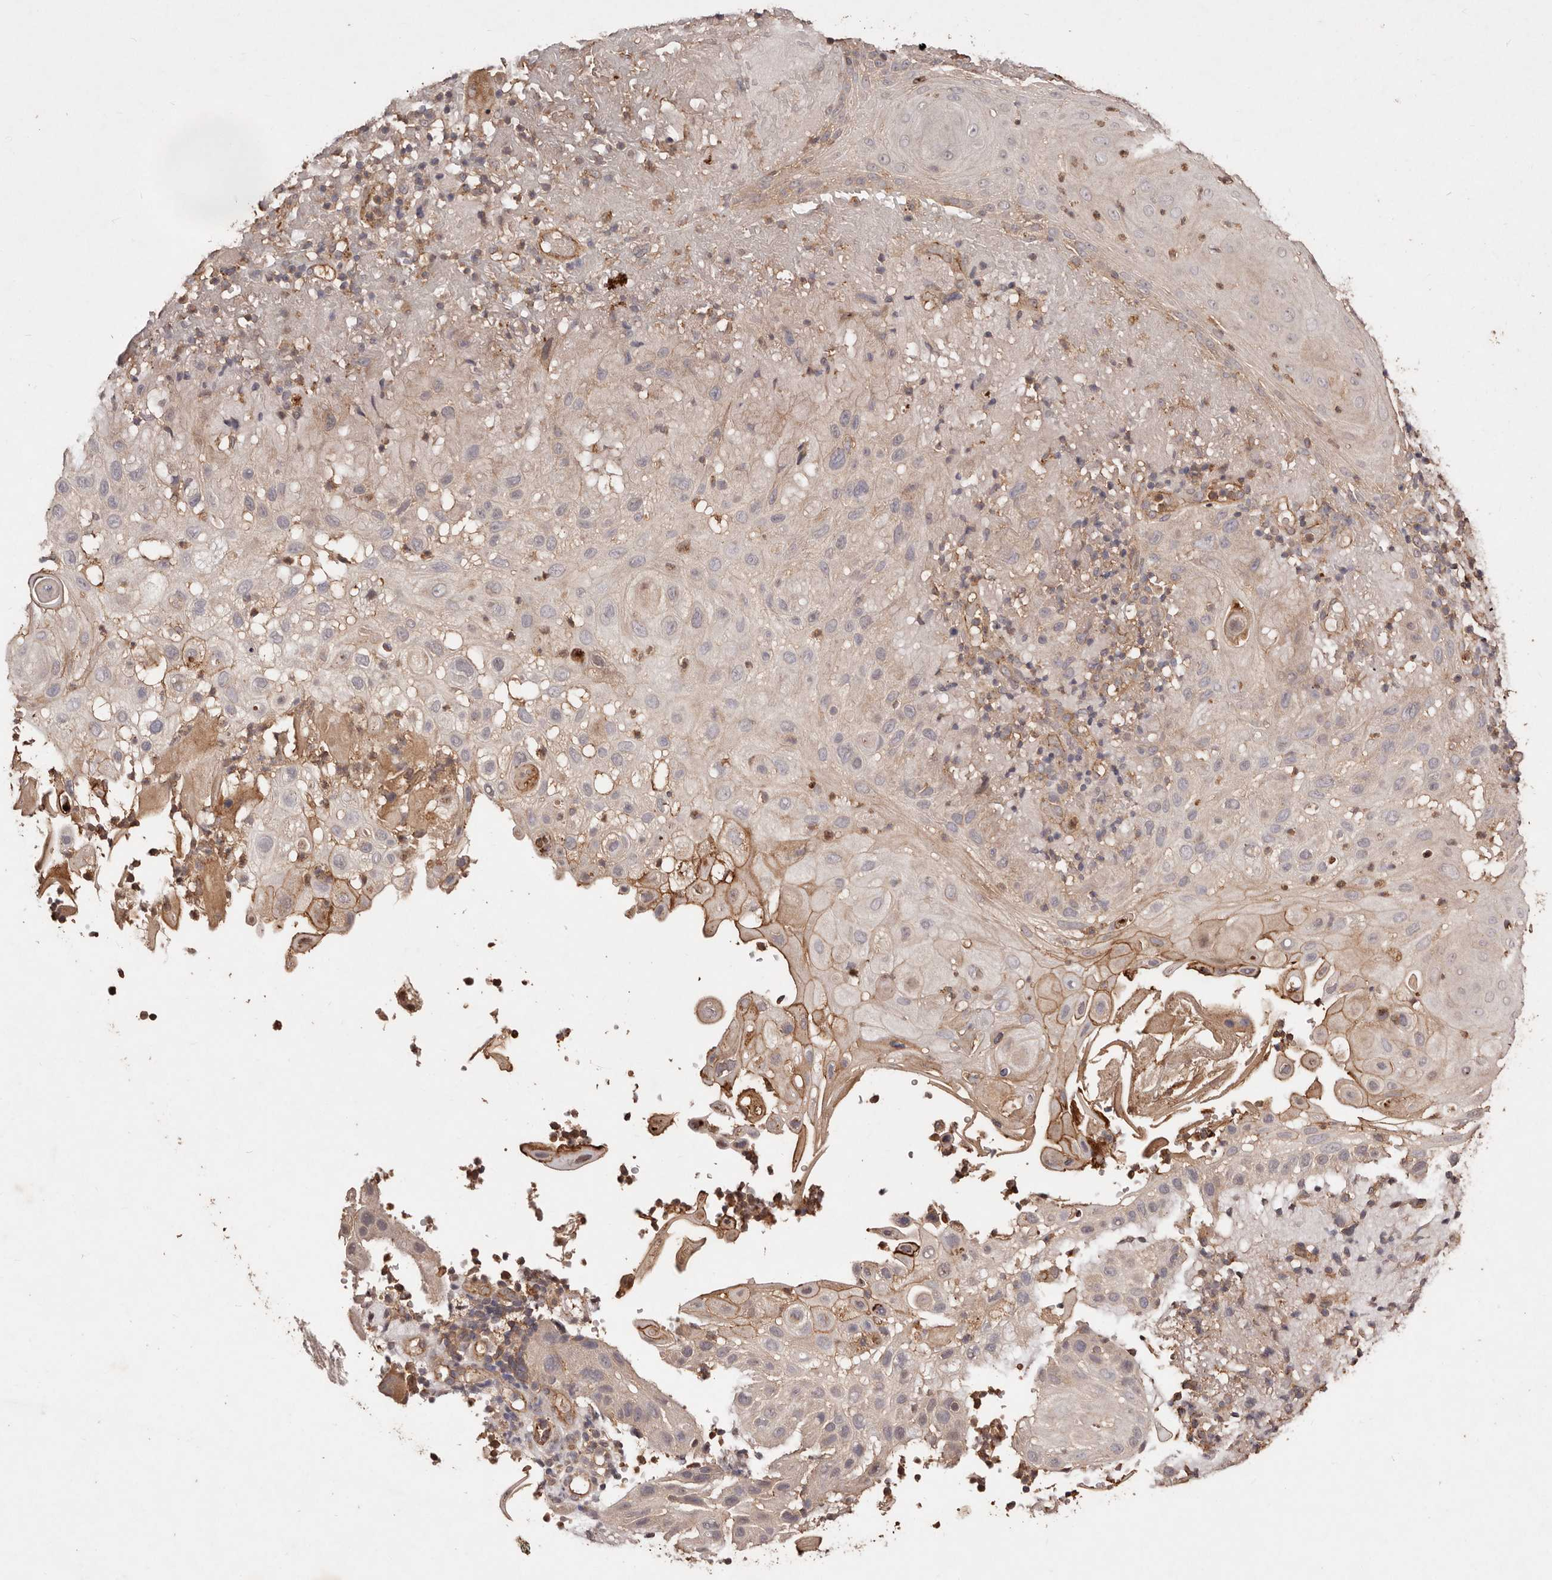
{"staining": {"intensity": "weak", "quantity": "<25%", "location": "cytoplasmic/membranous"}, "tissue": "skin cancer", "cell_type": "Tumor cells", "image_type": "cancer", "snomed": [{"axis": "morphology", "description": "Normal tissue, NOS"}, {"axis": "morphology", "description": "Squamous cell carcinoma, NOS"}, {"axis": "topography", "description": "Skin"}], "caption": "There is no significant expression in tumor cells of squamous cell carcinoma (skin).", "gene": "CCL14", "patient": {"sex": "female", "age": 96}}